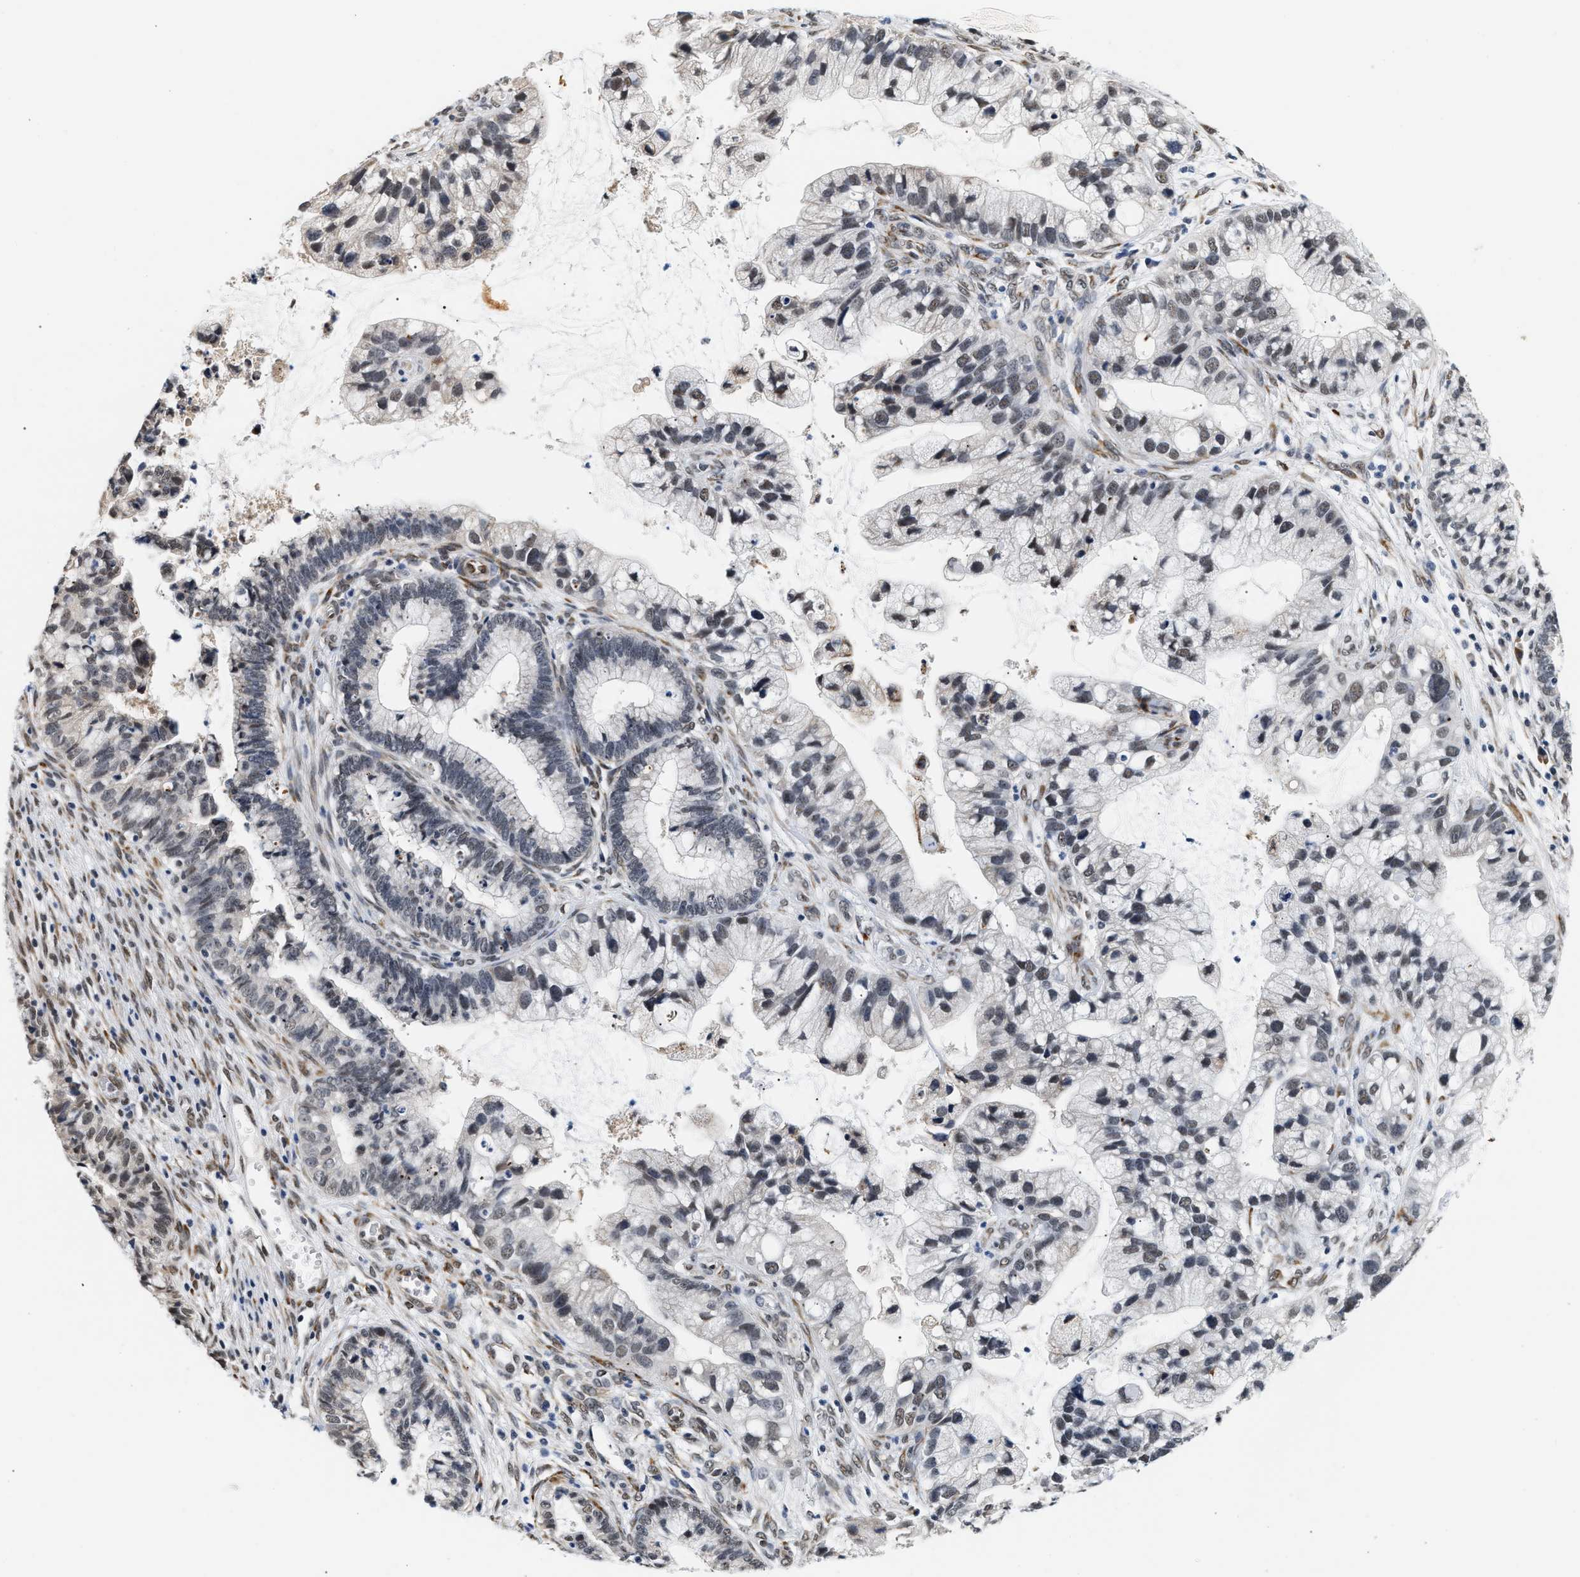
{"staining": {"intensity": "weak", "quantity": "<25%", "location": "nuclear"}, "tissue": "cervical cancer", "cell_type": "Tumor cells", "image_type": "cancer", "snomed": [{"axis": "morphology", "description": "Adenocarcinoma, NOS"}, {"axis": "topography", "description": "Cervix"}], "caption": "A histopathology image of cervical adenocarcinoma stained for a protein exhibits no brown staining in tumor cells.", "gene": "THOC1", "patient": {"sex": "female", "age": 44}}